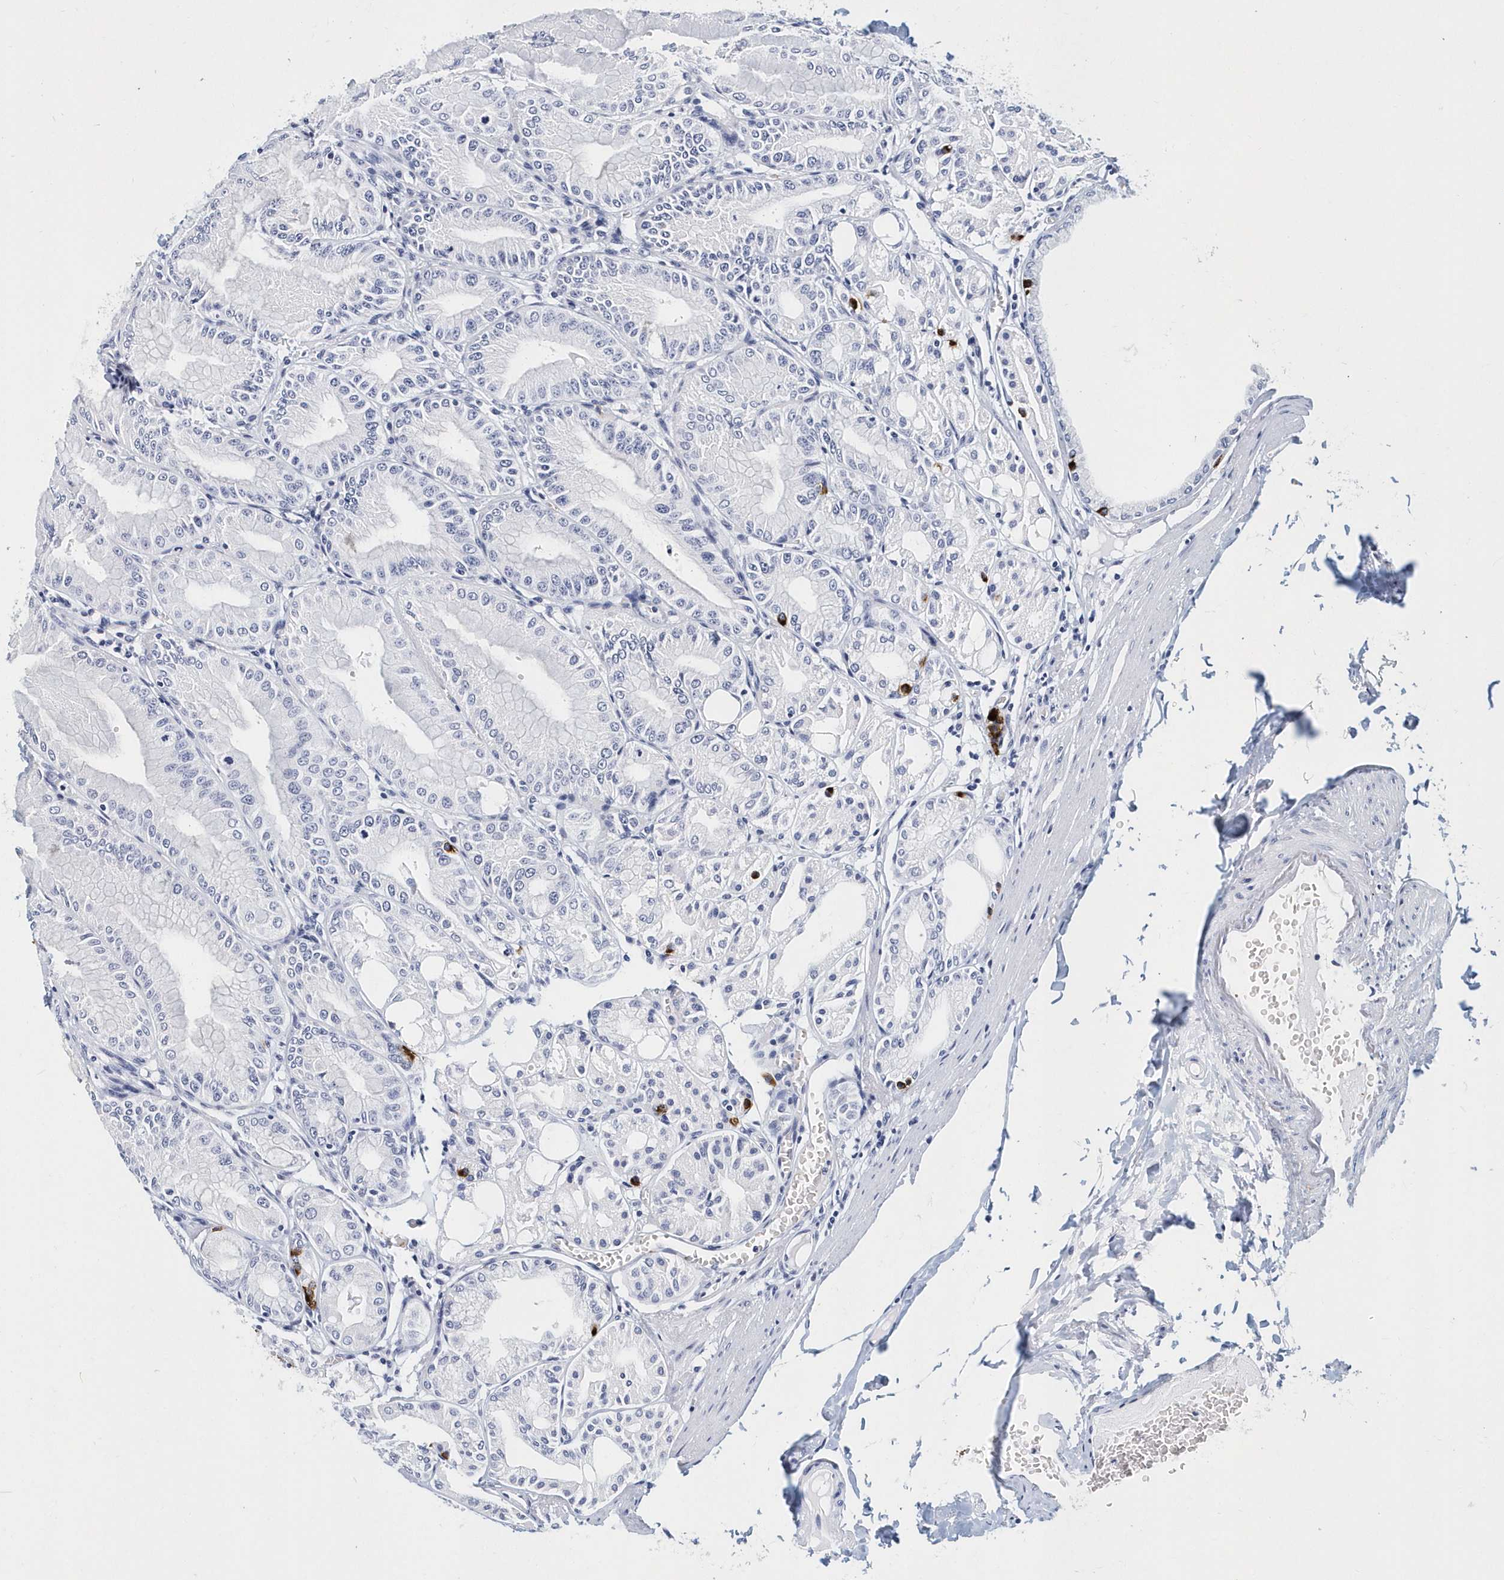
{"staining": {"intensity": "negative", "quantity": "none", "location": "none"}, "tissue": "stomach", "cell_type": "Glandular cells", "image_type": "normal", "snomed": [{"axis": "morphology", "description": "Normal tissue, NOS"}, {"axis": "topography", "description": "Stomach, lower"}], "caption": "The immunohistochemistry (IHC) photomicrograph has no significant staining in glandular cells of stomach.", "gene": "ITGA2B", "patient": {"sex": "male", "age": 71}}